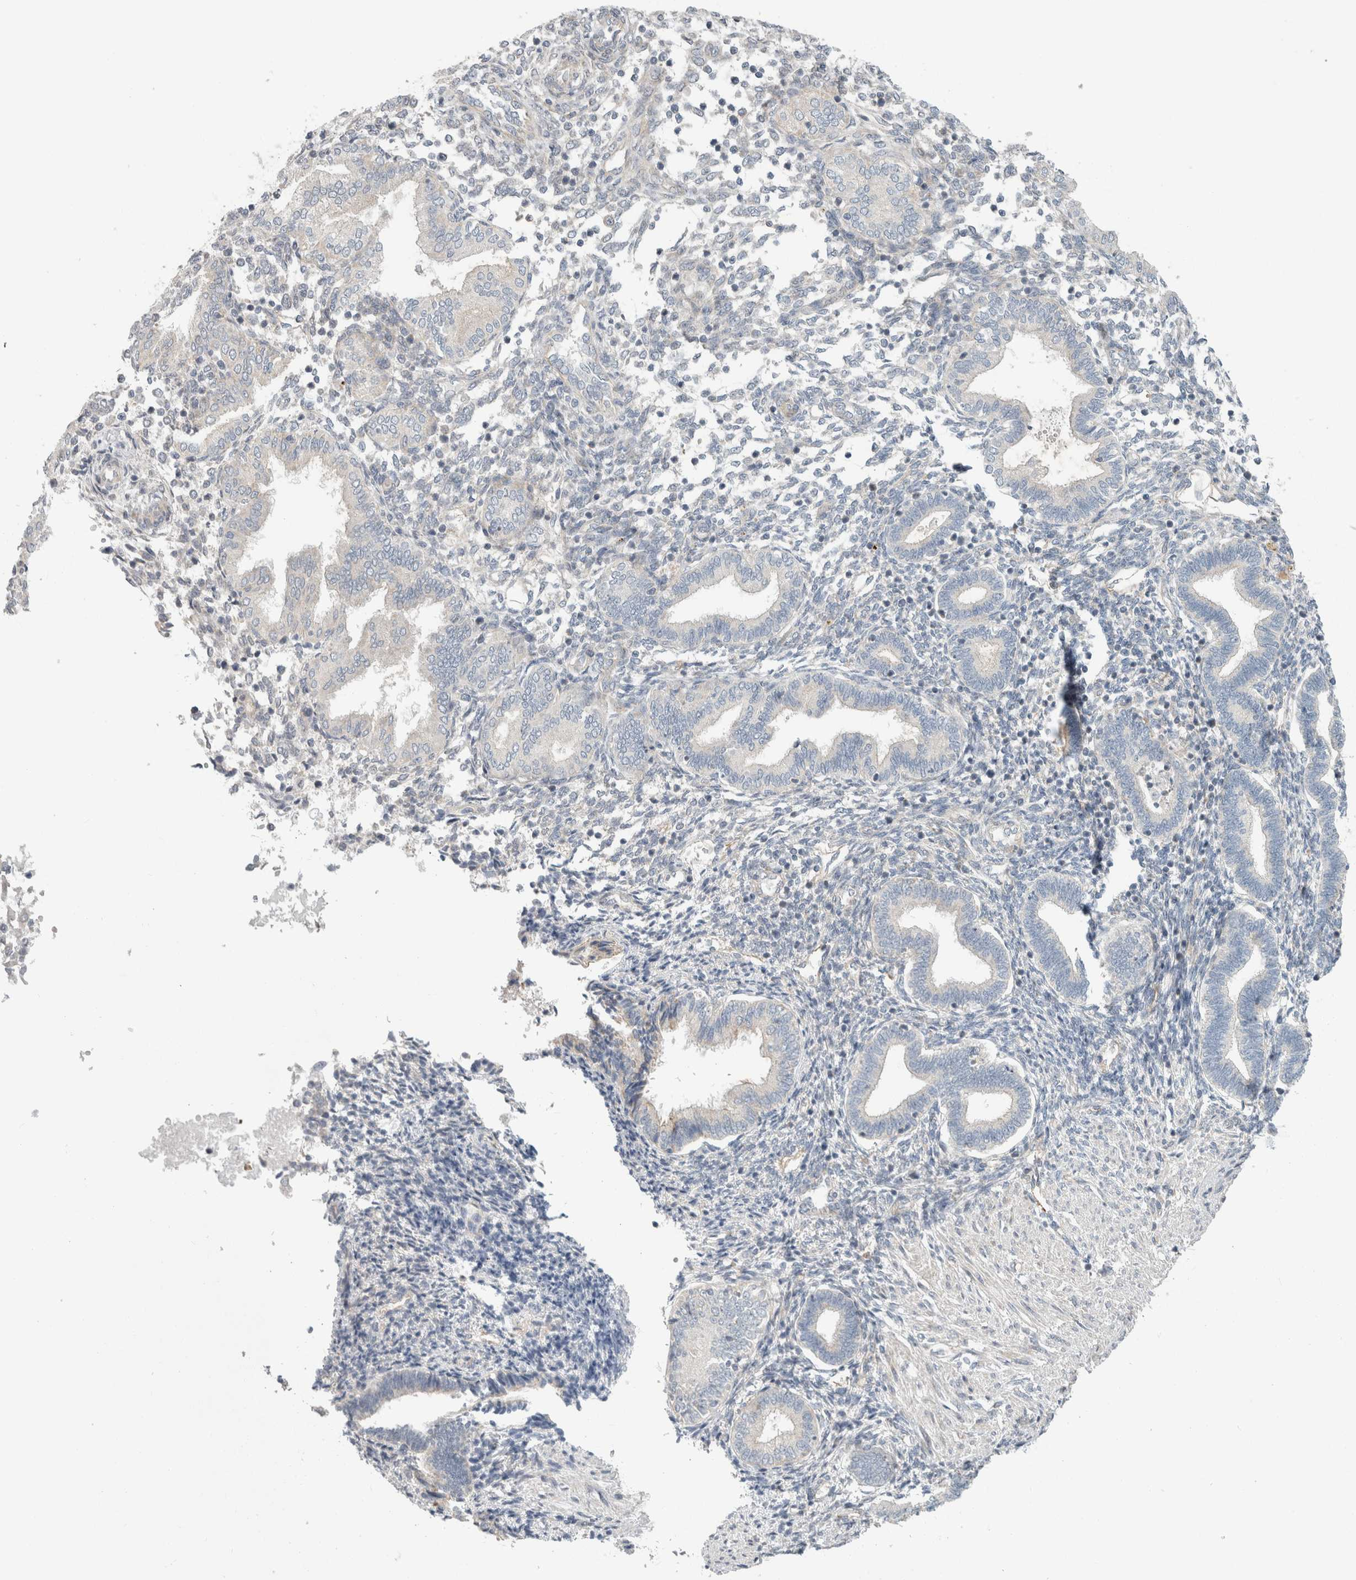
{"staining": {"intensity": "negative", "quantity": "none", "location": "none"}, "tissue": "endometrium", "cell_type": "Cells in endometrial stroma", "image_type": "normal", "snomed": [{"axis": "morphology", "description": "Normal tissue, NOS"}, {"axis": "topography", "description": "Endometrium"}], "caption": "DAB (3,3'-diaminobenzidine) immunohistochemical staining of benign human endometrium displays no significant staining in cells in endometrial stroma.", "gene": "KPNA5", "patient": {"sex": "female", "age": 53}}